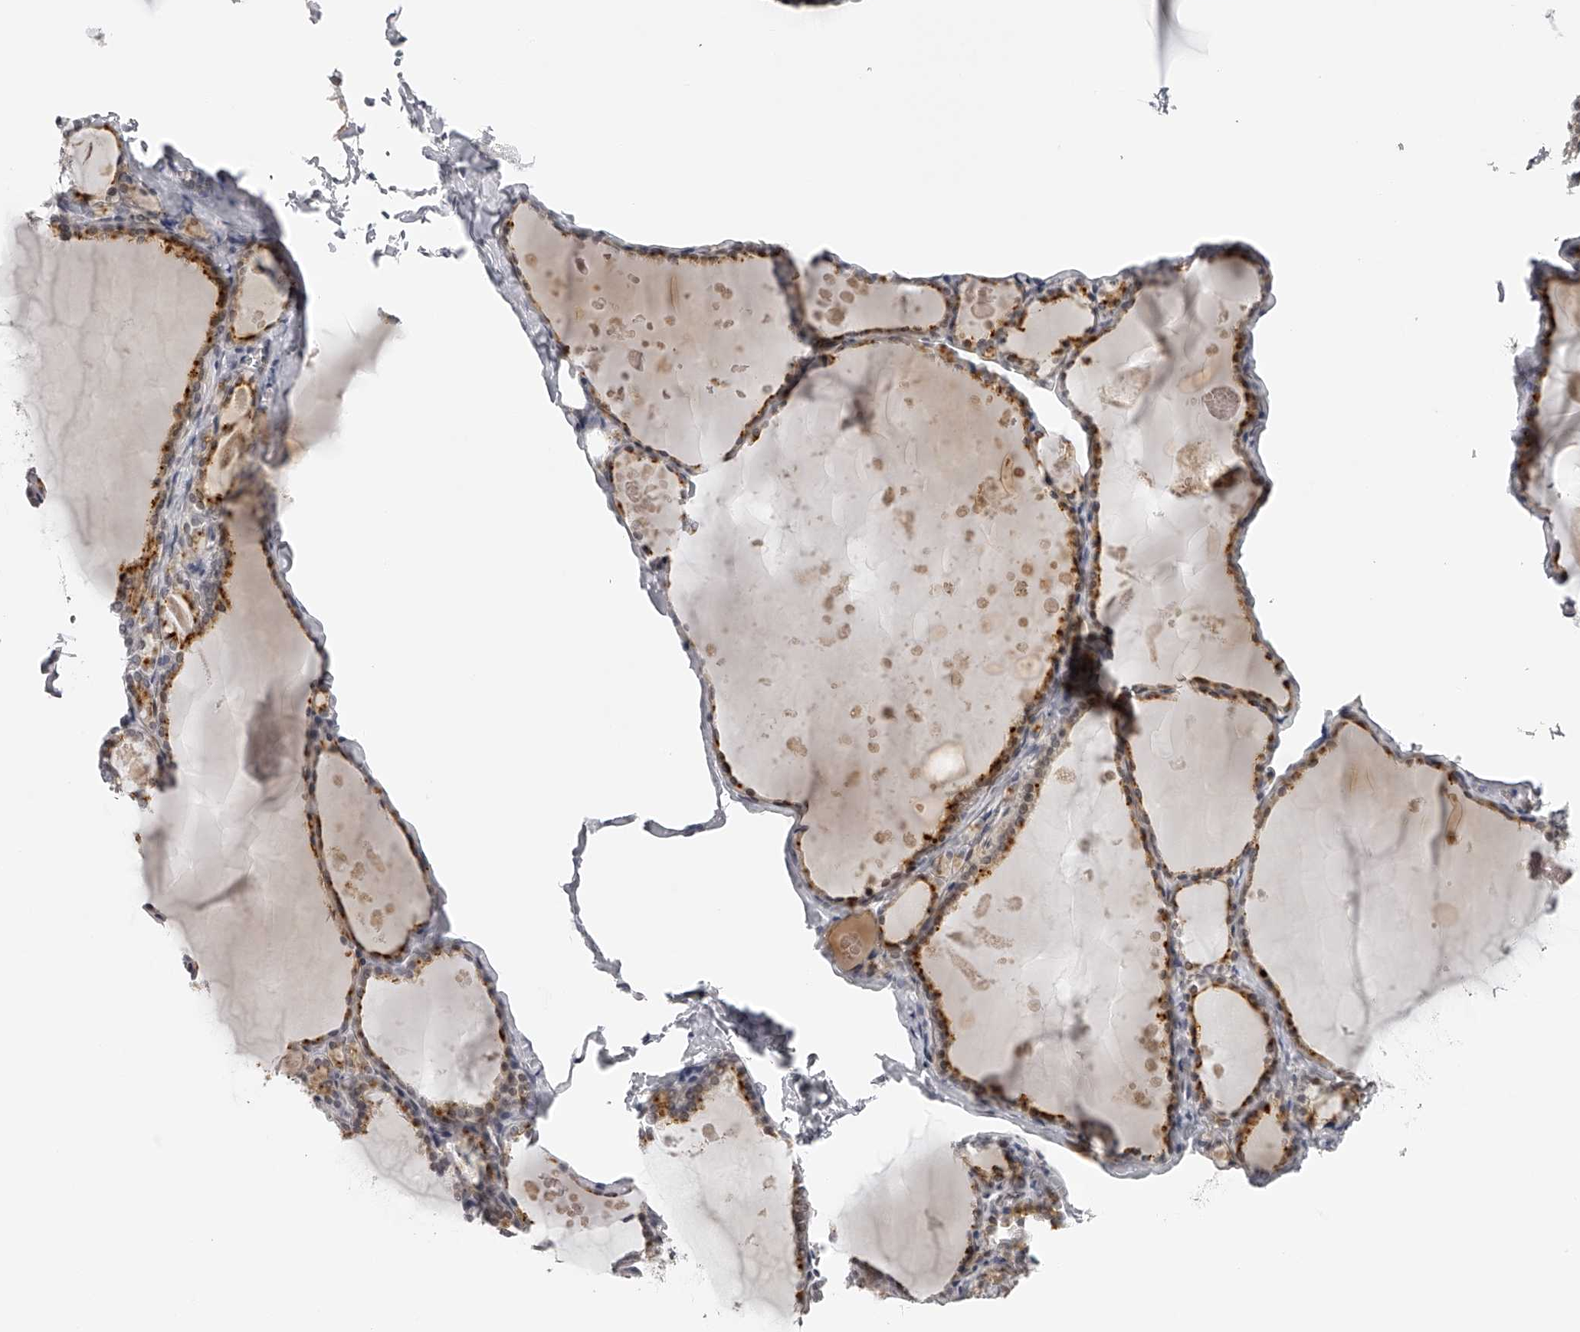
{"staining": {"intensity": "moderate", "quantity": ">75%", "location": "cytoplasmic/membranous"}, "tissue": "thyroid gland", "cell_type": "Glandular cells", "image_type": "normal", "snomed": [{"axis": "morphology", "description": "Normal tissue, NOS"}, {"axis": "topography", "description": "Thyroid gland"}], "caption": "Immunohistochemical staining of unremarkable human thyroid gland displays medium levels of moderate cytoplasmic/membranous staining in about >75% of glandular cells. The protein is shown in brown color, while the nuclei are stained blue.", "gene": "RNF220", "patient": {"sex": "male", "age": 56}}